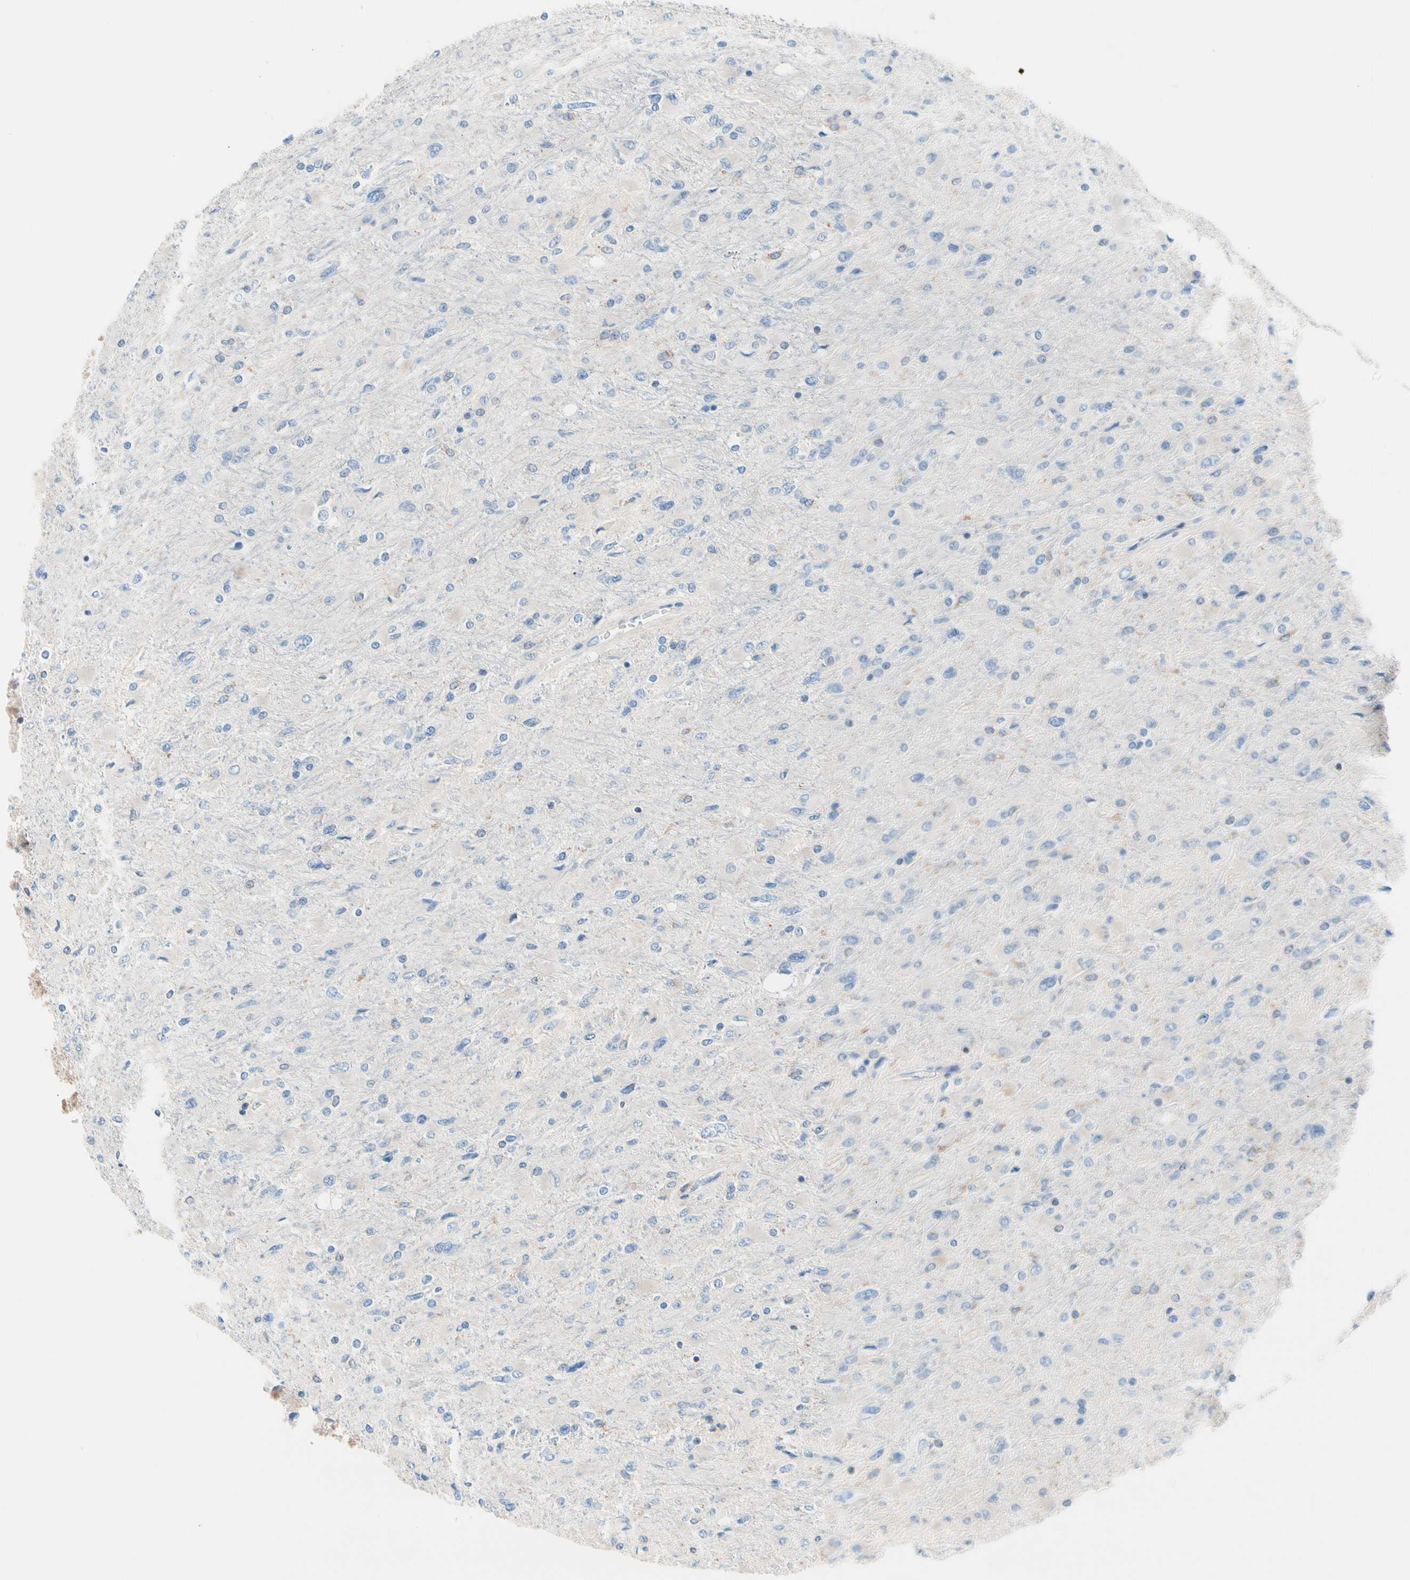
{"staining": {"intensity": "negative", "quantity": "none", "location": "none"}, "tissue": "glioma", "cell_type": "Tumor cells", "image_type": "cancer", "snomed": [{"axis": "morphology", "description": "Glioma, malignant, High grade"}, {"axis": "topography", "description": "Cerebral cortex"}], "caption": "Immunohistochemistry of human malignant high-grade glioma shows no expression in tumor cells.", "gene": "MAP3K3", "patient": {"sex": "female", "age": 36}}